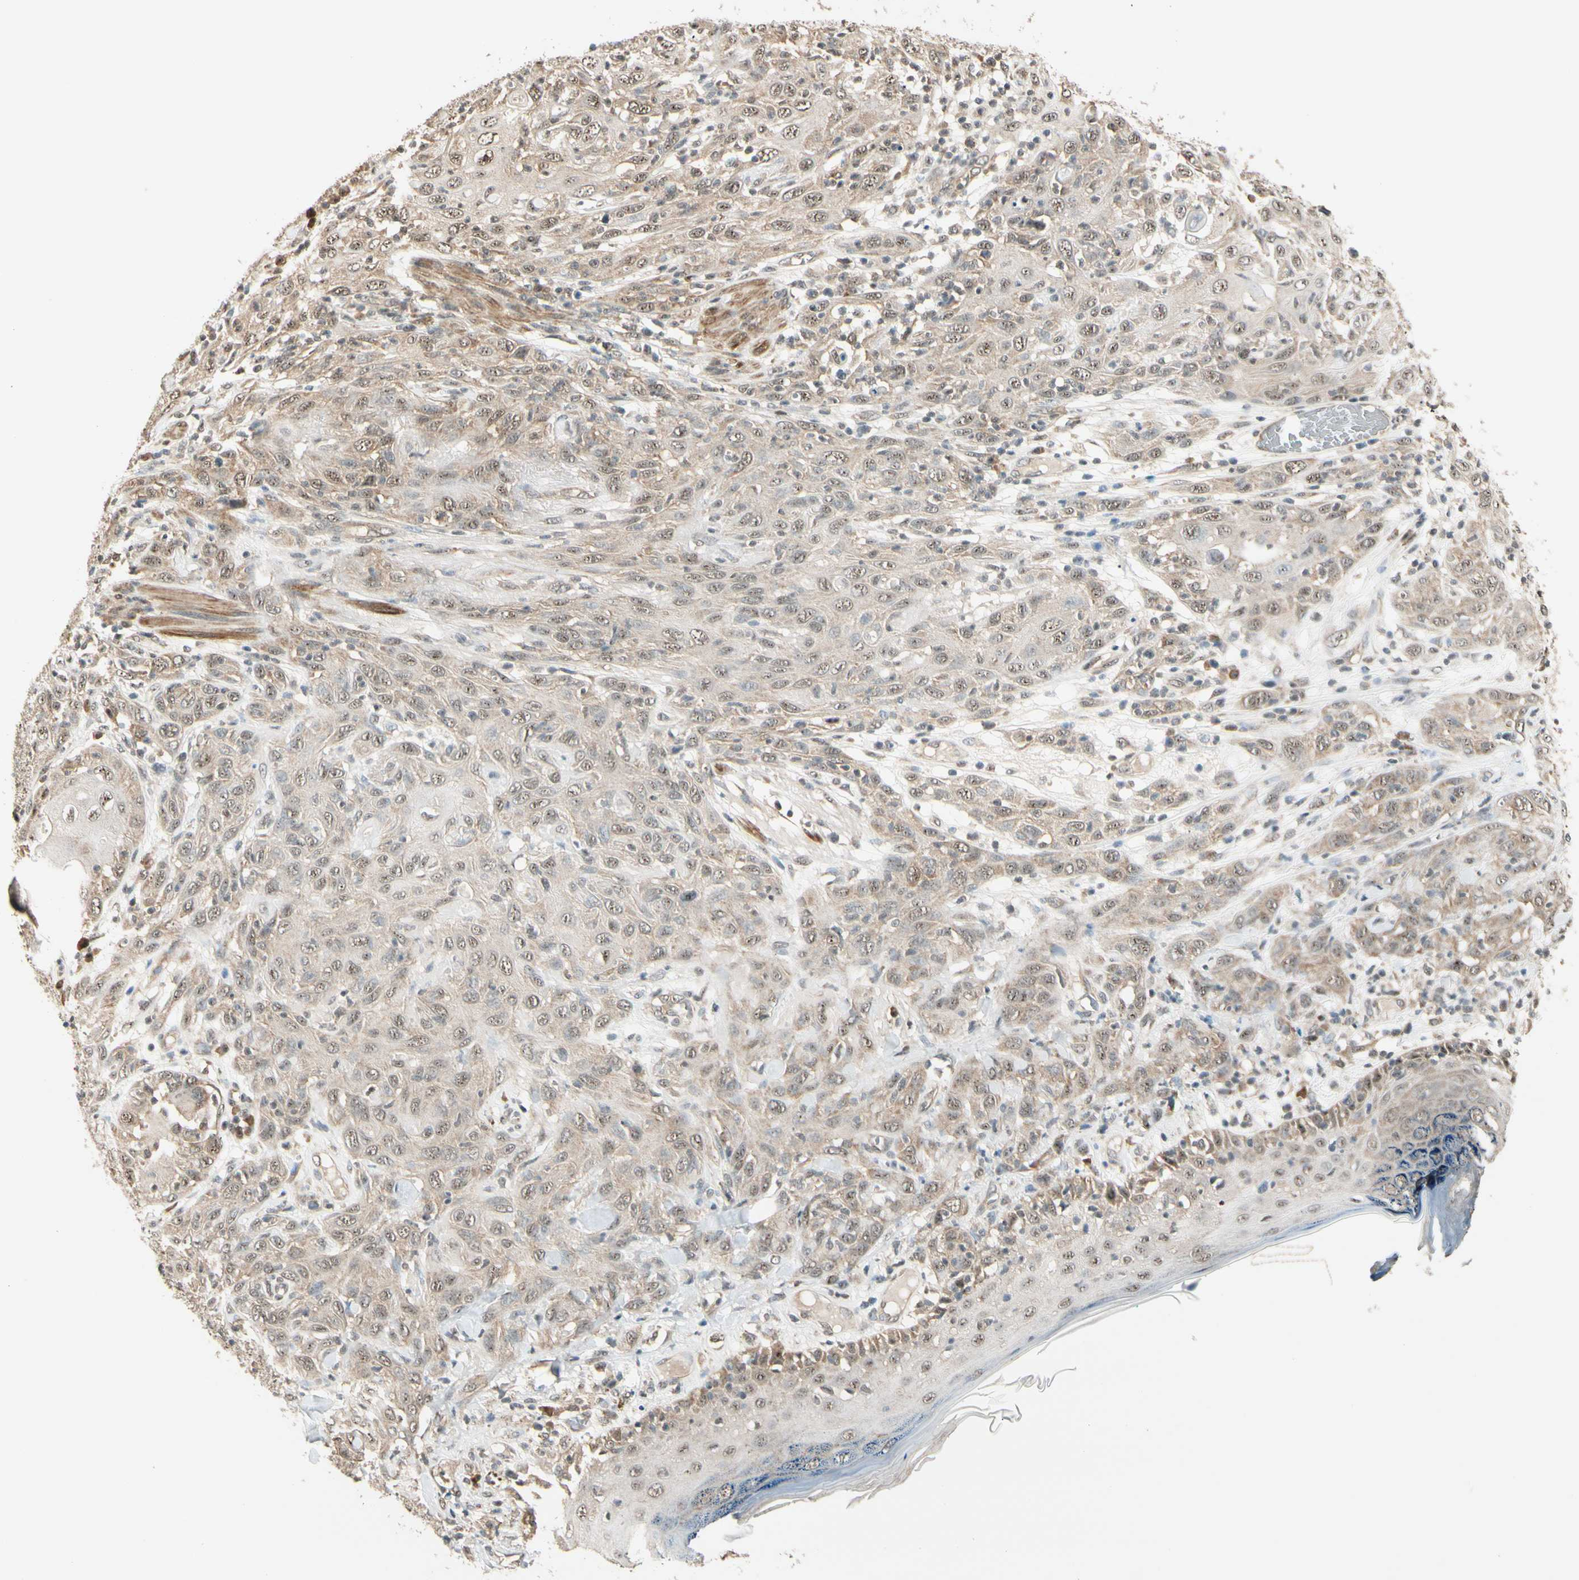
{"staining": {"intensity": "weak", "quantity": ">75%", "location": "cytoplasmic/membranous,nuclear"}, "tissue": "skin cancer", "cell_type": "Tumor cells", "image_type": "cancer", "snomed": [{"axis": "morphology", "description": "Squamous cell carcinoma, NOS"}, {"axis": "topography", "description": "Skin"}], "caption": "High-magnification brightfield microscopy of skin squamous cell carcinoma stained with DAB (brown) and counterstained with hematoxylin (blue). tumor cells exhibit weak cytoplasmic/membranous and nuclear positivity is present in approximately>75% of cells.", "gene": "MCPH1", "patient": {"sex": "female", "age": 88}}